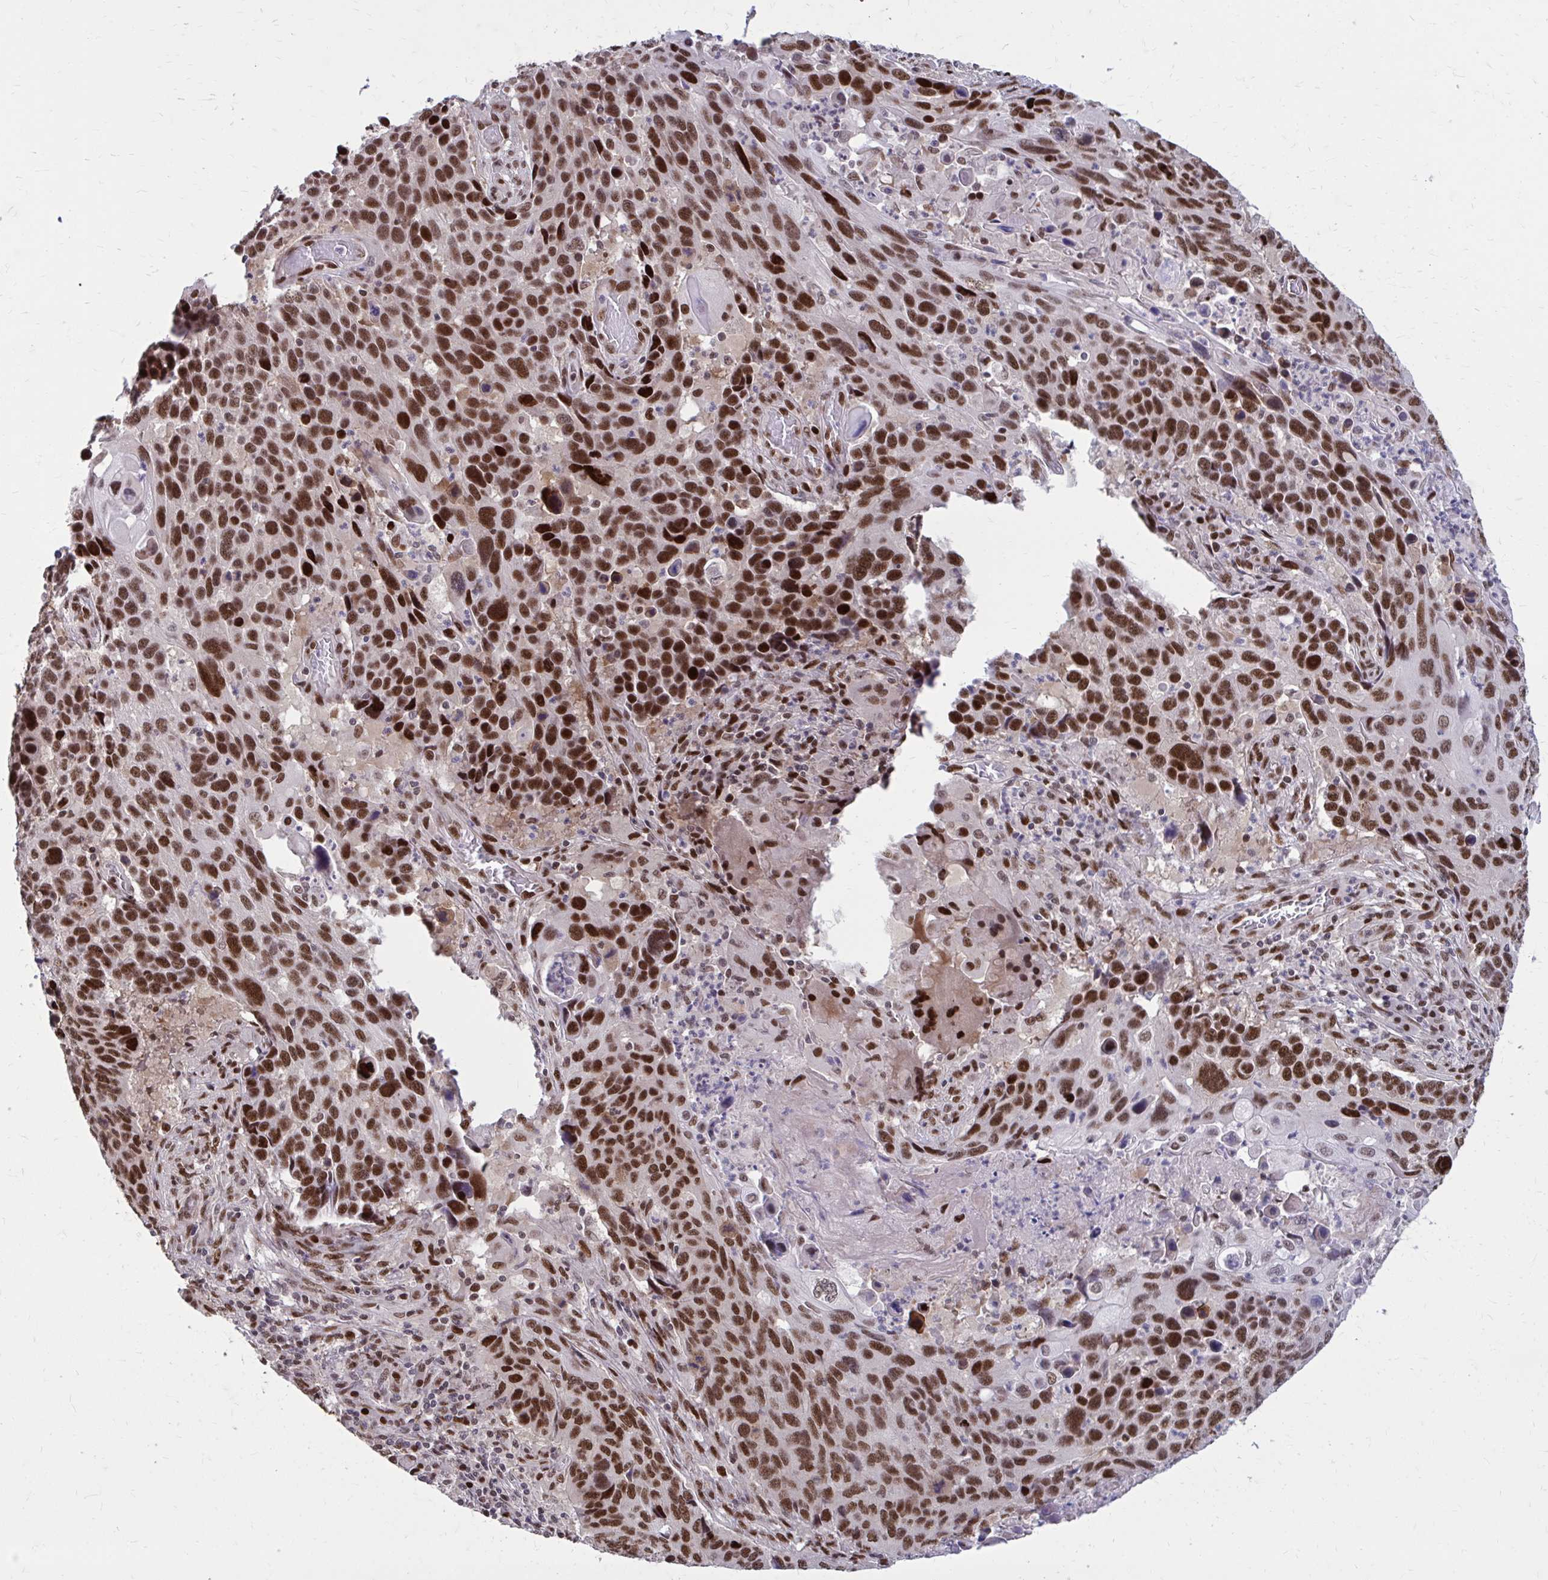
{"staining": {"intensity": "strong", "quantity": ">75%", "location": "nuclear"}, "tissue": "lung cancer", "cell_type": "Tumor cells", "image_type": "cancer", "snomed": [{"axis": "morphology", "description": "Squamous cell carcinoma, NOS"}, {"axis": "topography", "description": "Lung"}], "caption": "Squamous cell carcinoma (lung) stained with a brown dye displays strong nuclear positive expression in approximately >75% of tumor cells.", "gene": "PSME4", "patient": {"sex": "male", "age": 68}}